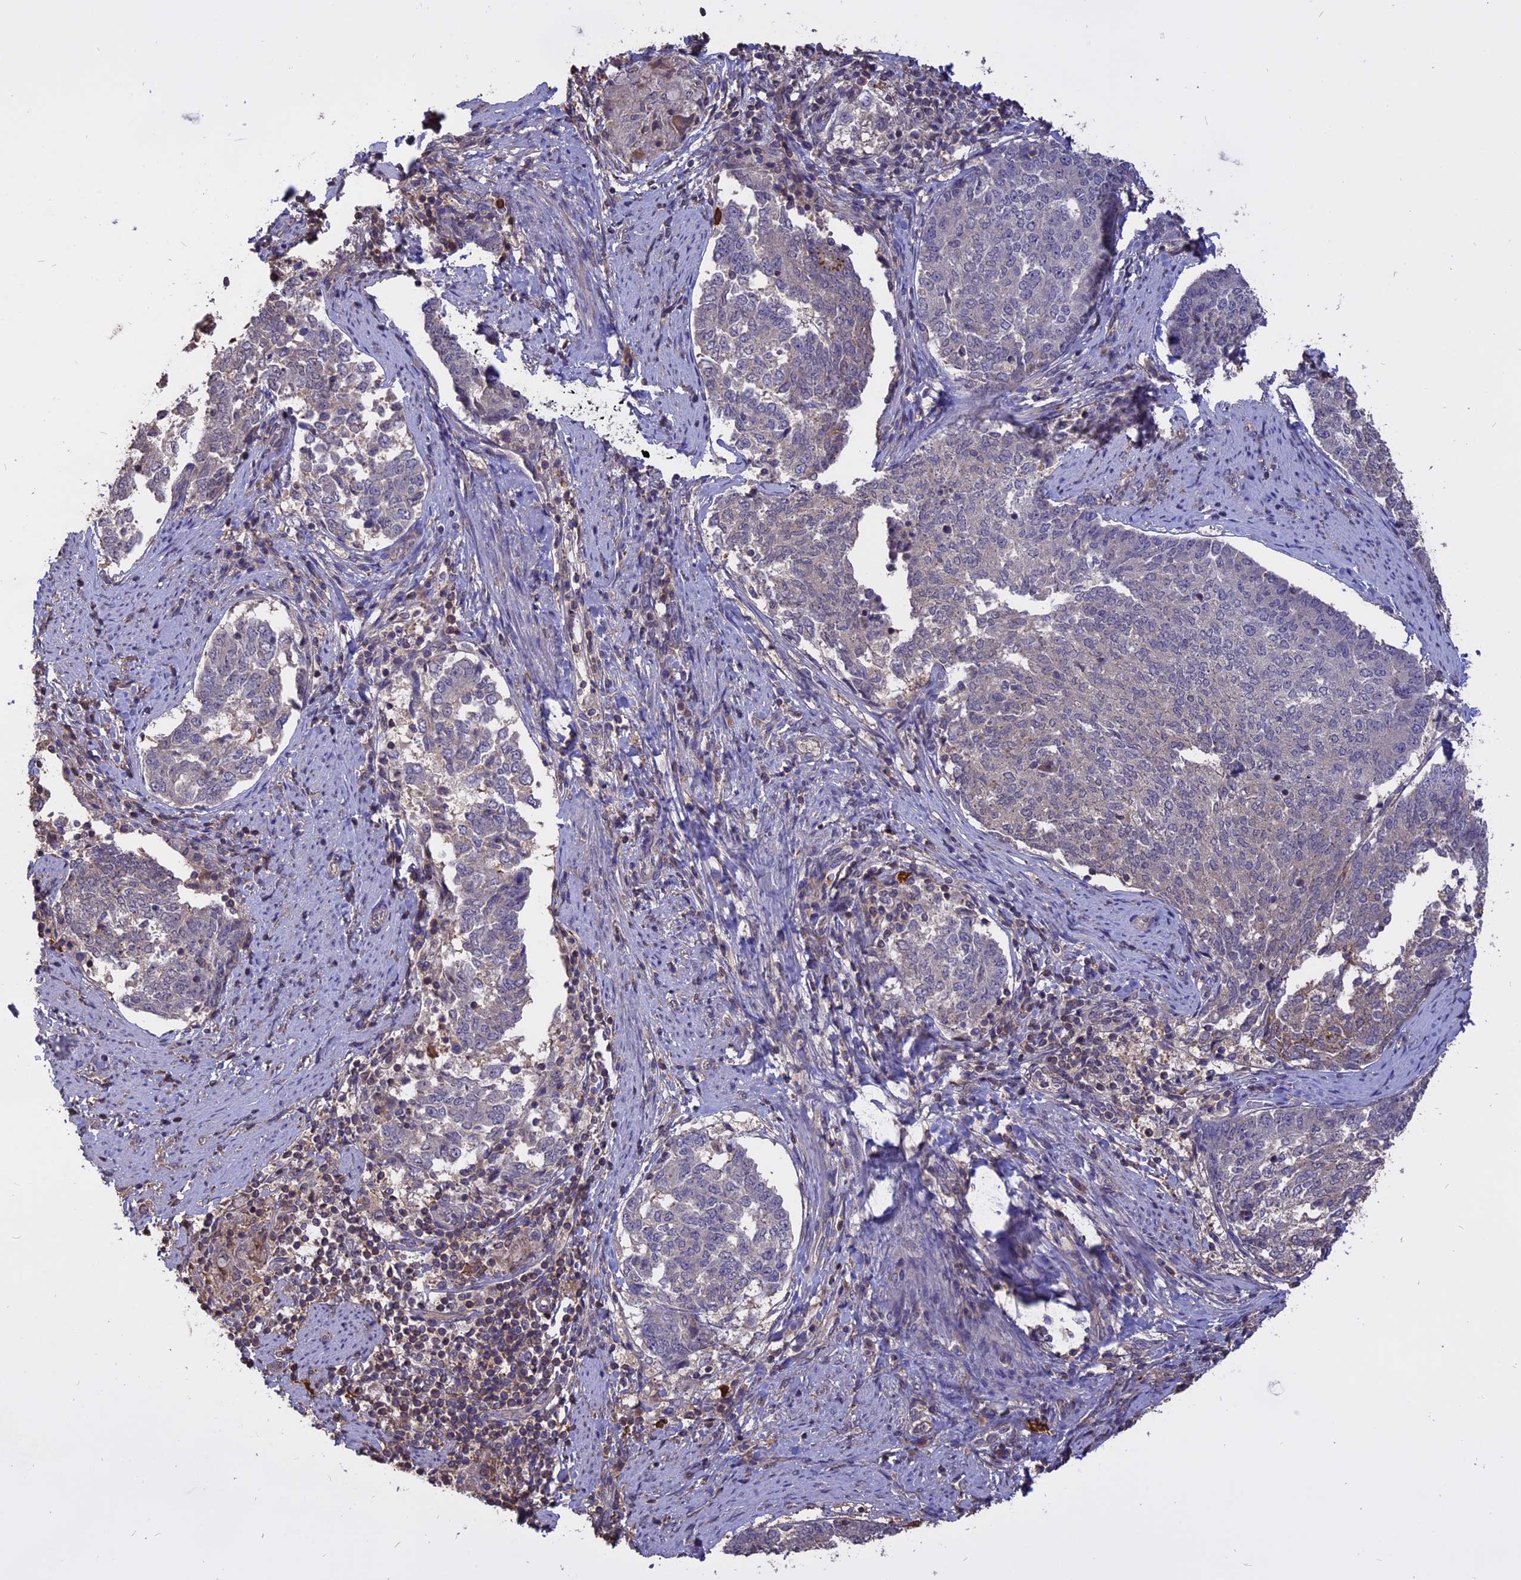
{"staining": {"intensity": "negative", "quantity": "none", "location": "none"}, "tissue": "endometrial cancer", "cell_type": "Tumor cells", "image_type": "cancer", "snomed": [{"axis": "morphology", "description": "Adenocarcinoma, NOS"}, {"axis": "topography", "description": "Endometrium"}], "caption": "An image of endometrial adenocarcinoma stained for a protein displays no brown staining in tumor cells.", "gene": "CARMIL2", "patient": {"sex": "female", "age": 80}}